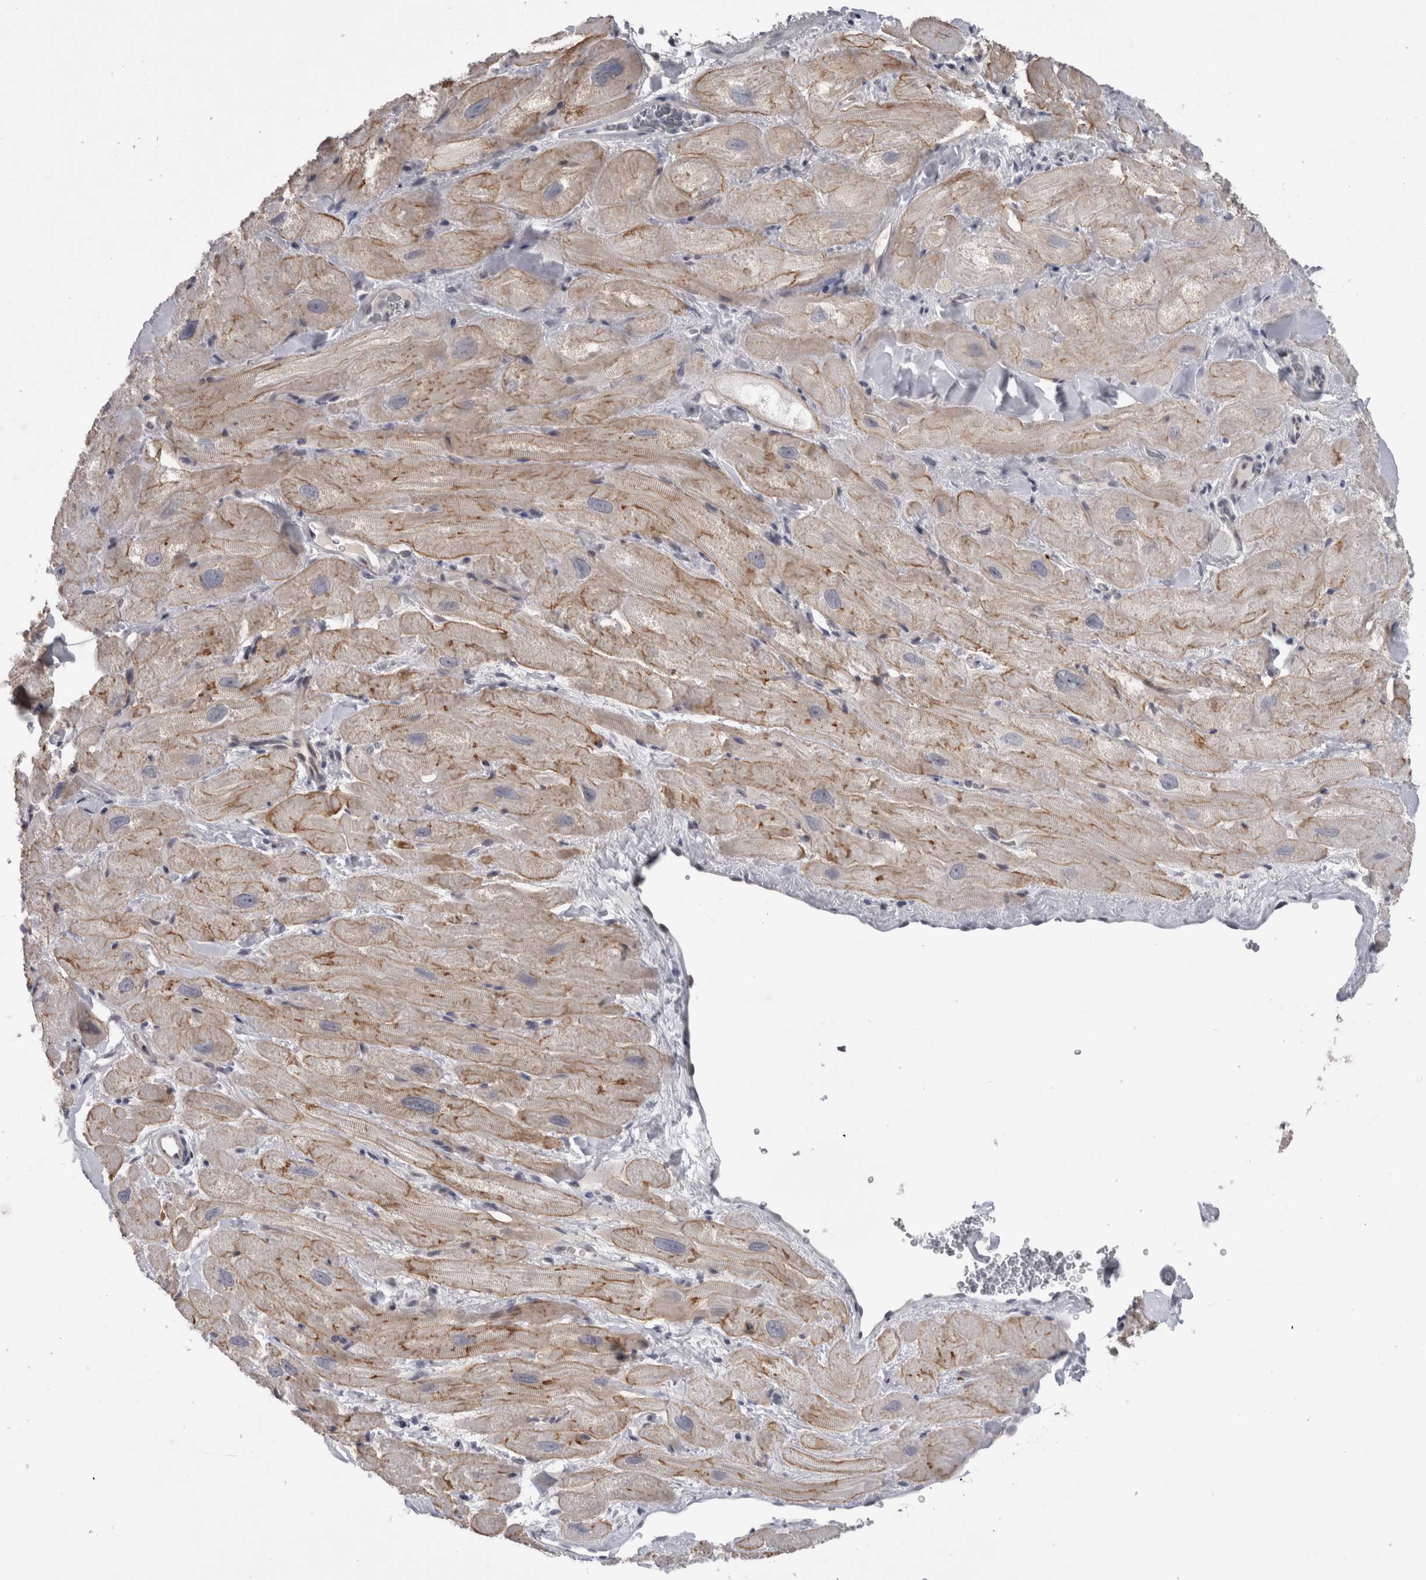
{"staining": {"intensity": "moderate", "quantity": "25%-75%", "location": "cytoplasmic/membranous"}, "tissue": "heart muscle", "cell_type": "Cardiomyocytes", "image_type": "normal", "snomed": [{"axis": "morphology", "description": "Normal tissue, NOS"}, {"axis": "topography", "description": "Heart"}], "caption": "Immunohistochemistry (IHC) image of unremarkable heart muscle: human heart muscle stained using immunohistochemistry (IHC) demonstrates medium levels of moderate protein expression localized specifically in the cytoplasmic/membranous of cardiomyocytes, appearing as a cytoplasmic/membranous brown color.", "gene": "KIF18B", "patient": {"sex": "male", "age": 49}}